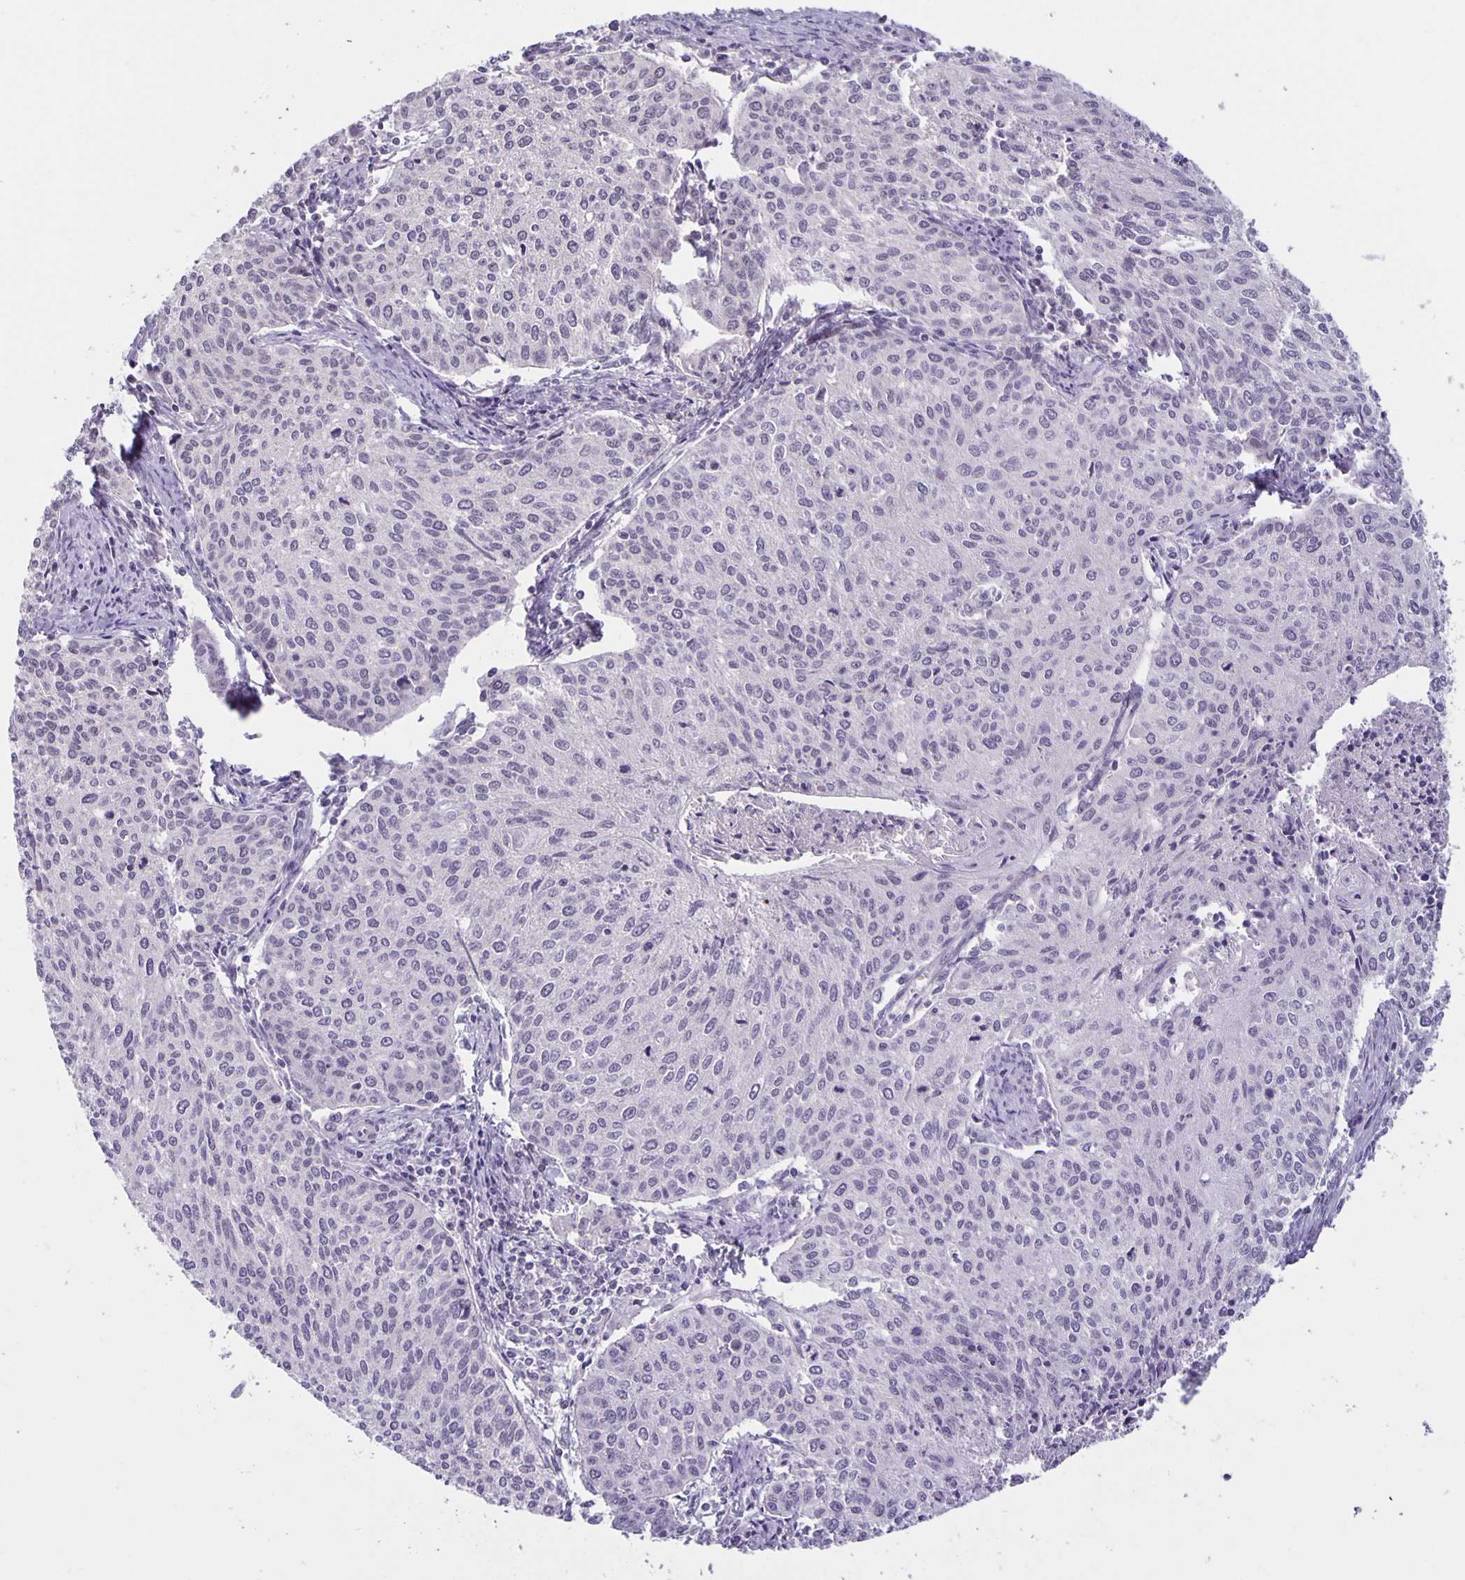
{"staining": {"intensity": "negative", "quantity": "none", "location": "none"}, "tissue": "cervical cancer", "cell_type": "Tumor cells", "image_type": "cancer", "snomed": [{"axis": "morphology", "description": "Squamous cell carcinoma, NOS"}, {"axis": "topography", "description": "Cervix"}], "caption": "IHC photomicrograph of cervical cancer stained for a protein (brown), which displays no staining in tumor cells.", "gene": "ARVCF", "patient": {"sex": "female", "age": 38}}